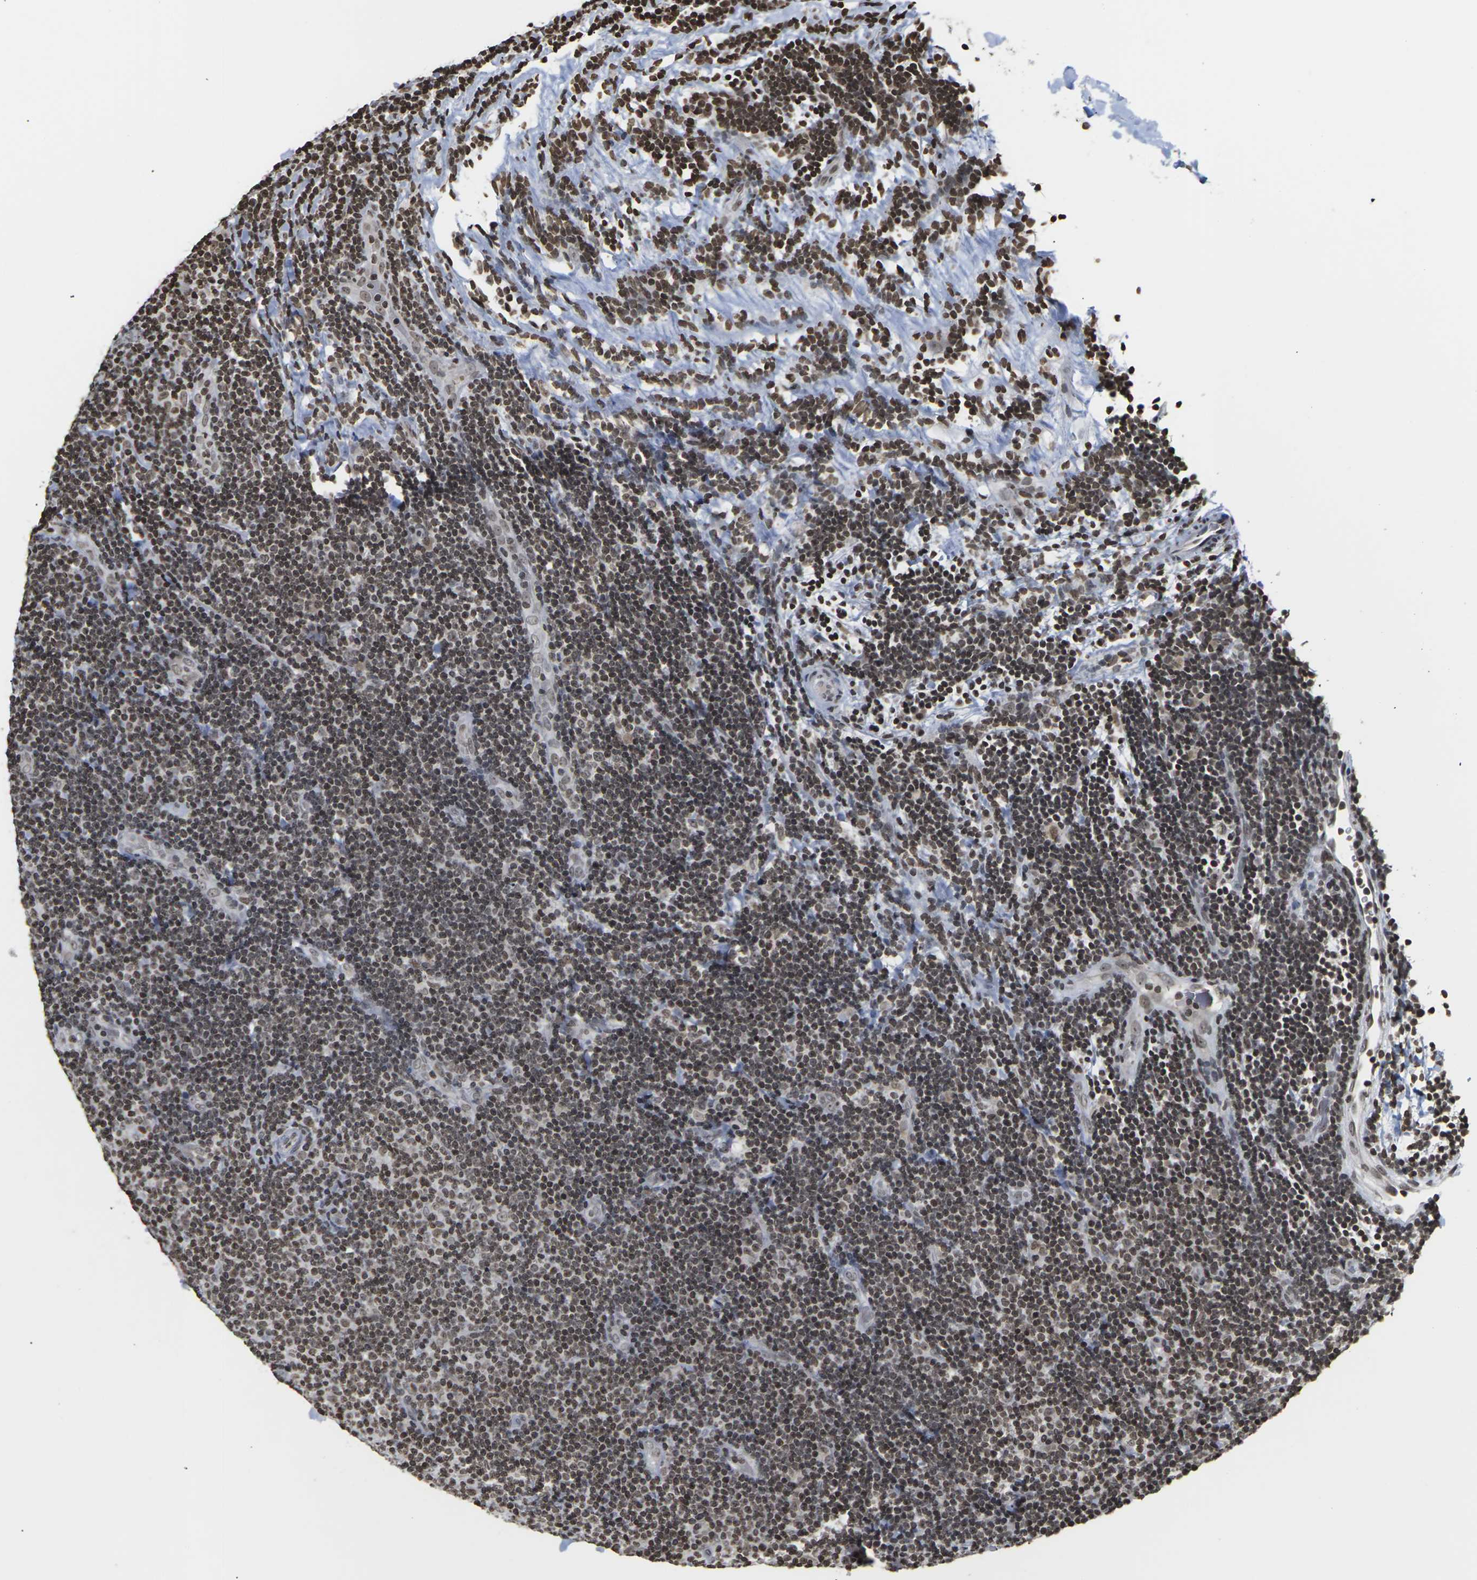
{"staining": {"intensity": "moderate", "quantity": ">75%", "location": "nuclear"}, "tissue": "lymphoma", "cell_type": "Tumor cells", "image_type": "cancer", "snomed": [{"axis": "morphology", "description": "Malignant lymphoma, non-Hodgkin's type, Low grade"}, {"axis": "topography", "description": "Lymph node"}], "caption": "Lymphoma stained for a protein demonstrates moderate nuclear positivity in tumor cells. (DAB = brown stain, brightfield microscopy at high magnification).", "gene": "ETV5", "patient": {"sex": "male", "age": 83}}